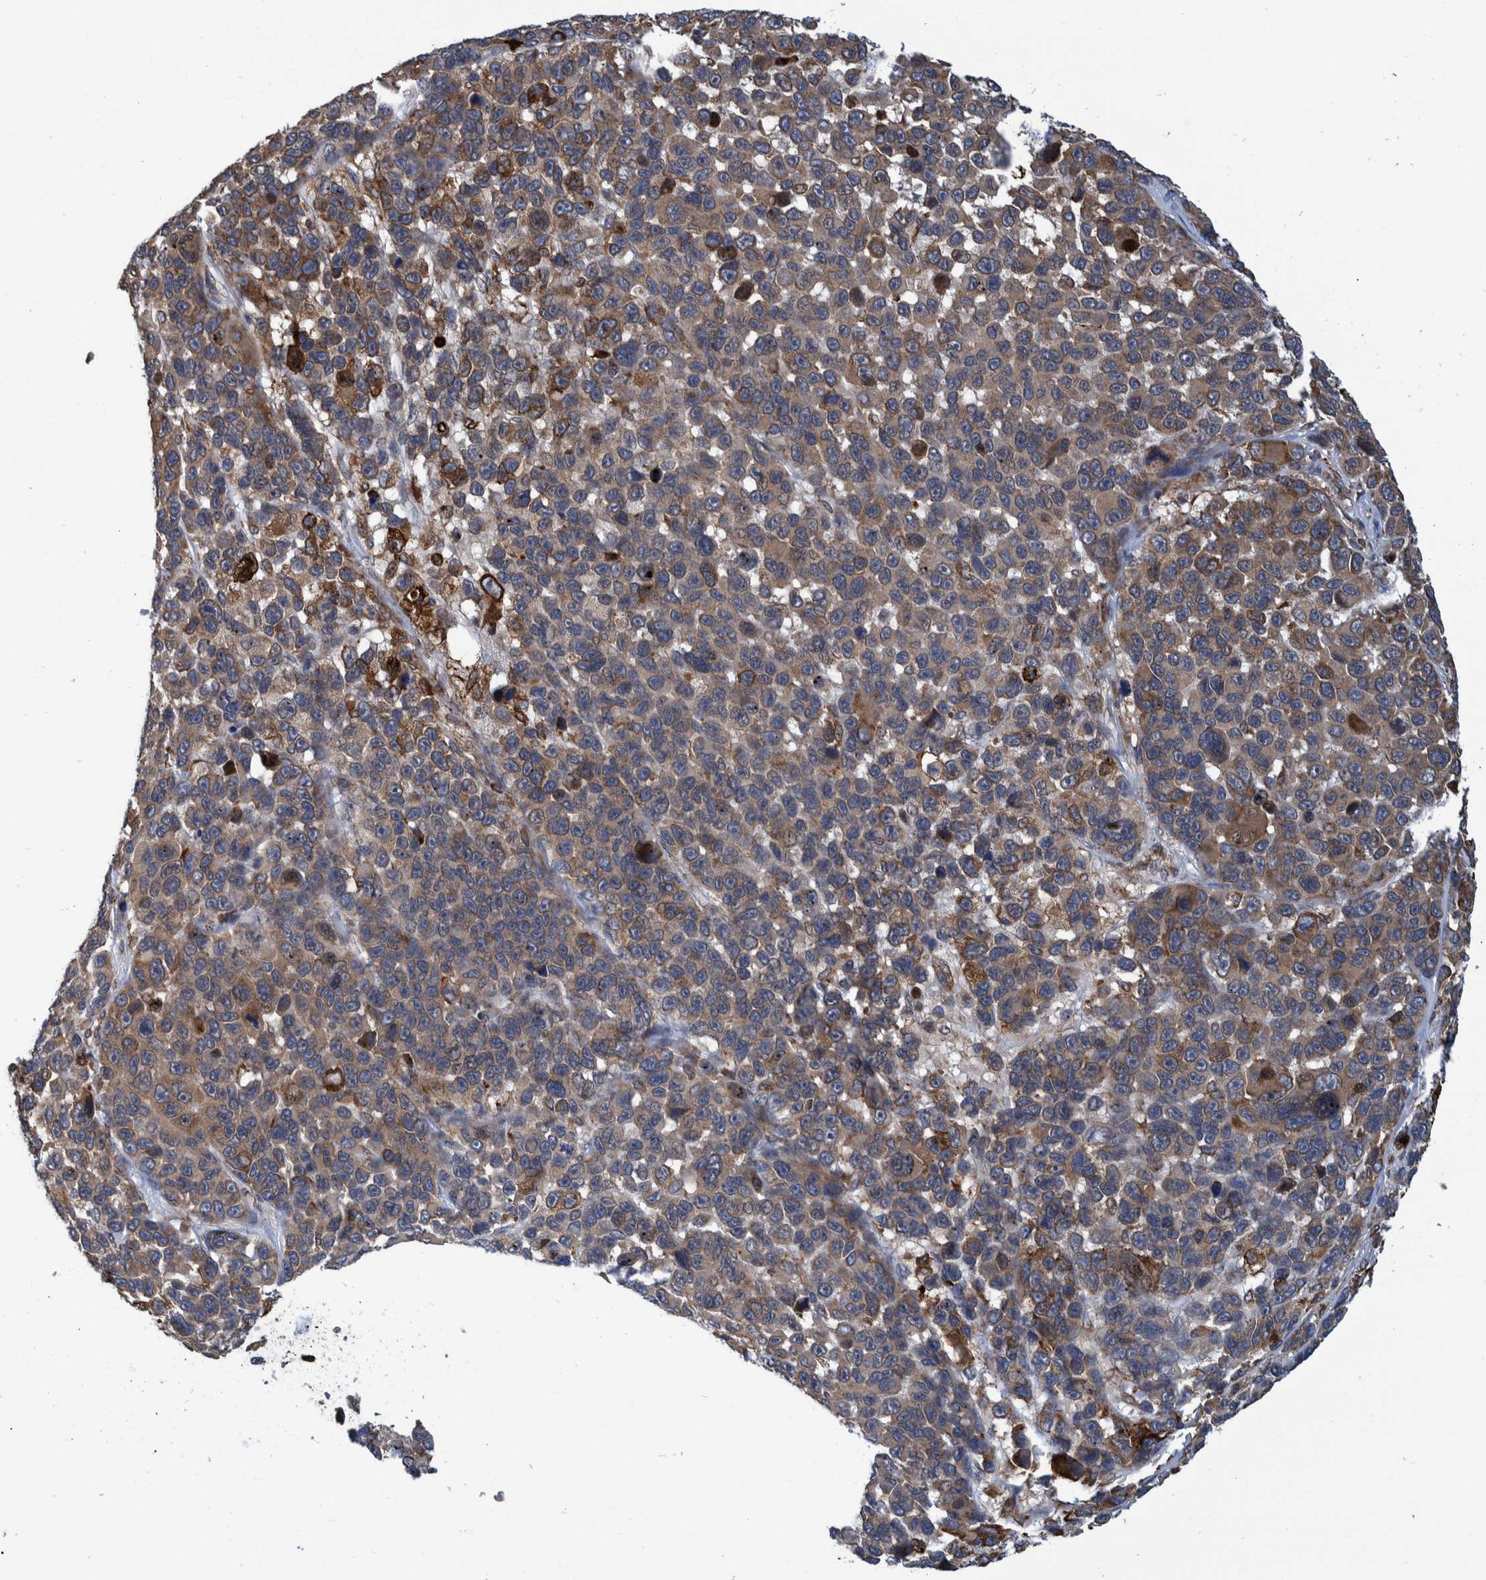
{"staining": {"intensity": "moderate", "quantity": ">75%", "location": "cytoplasmic/membranous"}, "tissue": "melanoma", "cell_type": "Tumor cells", "image_type": "cancer", "snomed": [{"axis": "morphology", "description": "Malignant melanoma, NOS"}, {"axis": "topography", "description": "Skin"}], "caption": "IHC image of melanoma stained for a protein (brown), which exhibits medium levels of moderate cytoplasmic/membranous staining in approximately >75% of tumor cells.", "gene": "SPAG5", "patient": {"sex": "male", "age": 53}}